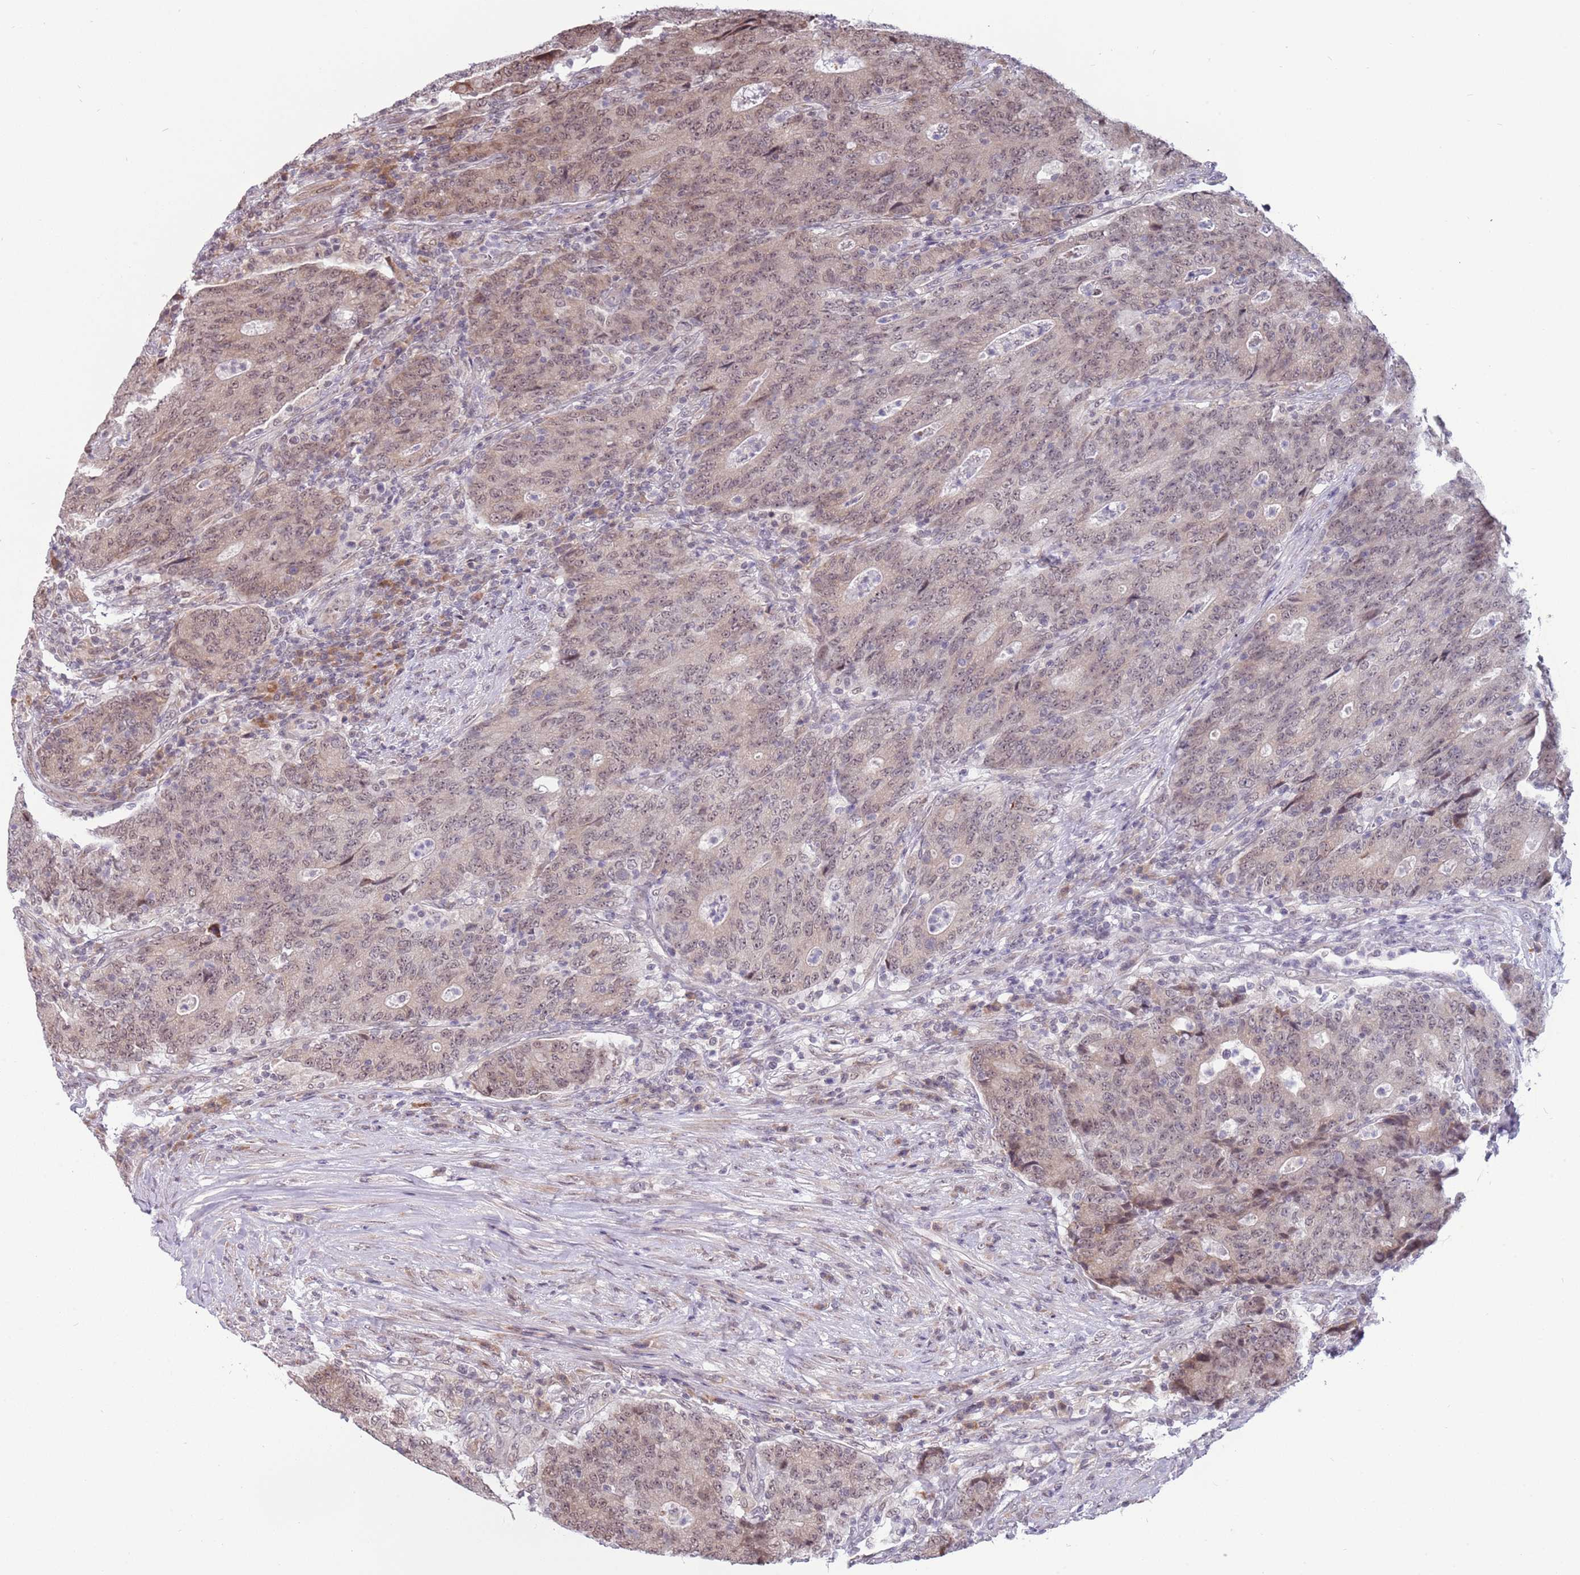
{"staining": {"intensity": "moderate", "quantity": ">75%", "location": "cytoplasmic/membranous,nuclear"}, "tissue": "colorectal cancer", "cell_type": "Tumor cells", "image_type": "cancer", "snomed": [{"axis": "morphology", "description": "Adenocarcinoma, NOS"}, {"axis": "topography", "description": "Colon"}], "caption": "High-magnification brightfield microscopy of adenocarcinoma (colorectal) stained with DAB (brown) and counterstained with hematoxylin (blue). tumor cells exhibit moderate cytoplasmic/membranous and nuclear positivity is identified in about>75% of cells.", "gene": "BARD1", "patient": {"sex": "female", "age": 75}}